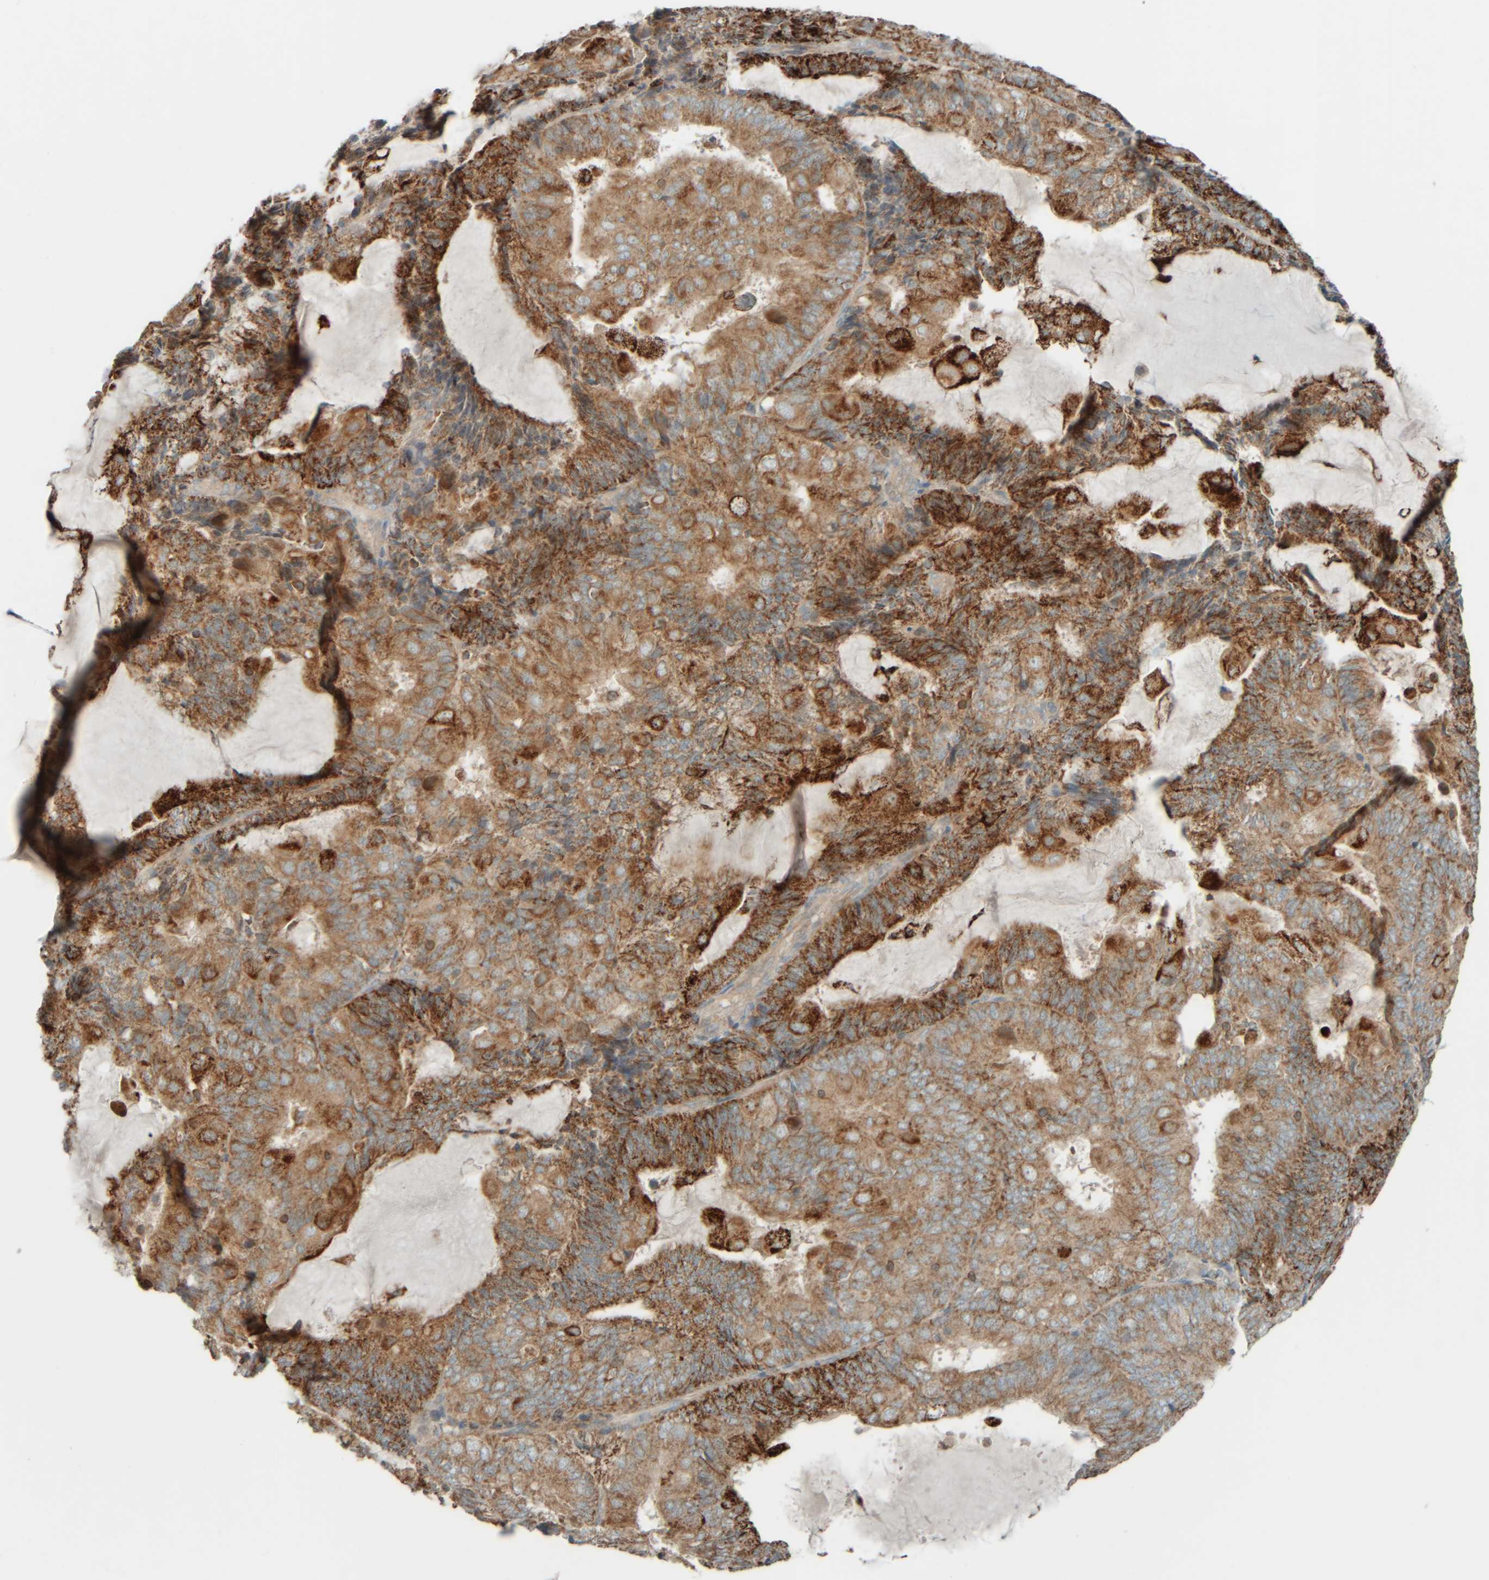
{"staining": {"intensity": "strong", "quantity": ">75%", "location": "cytoplasmic/membranous"}, "tissue": "endometrial cancer", "cell_type": "Tumor cells", "image_type": "cancer", "snomed": [{"axis": "morphology", "description": "Adenocarcinoma, NOS"}, {"axis": "topography", "description": "Endometrium"}], "caption": "Immunohistochemistry micrograph of endometrial cancer (adenocarcinoma) stained for a protein (brown), which displays high levels of strong cytoplasmic/membranous expression in about >75% of tumor cells.", "gene": "SPAG5", "patient": {"sex": "female", "age": 81}}